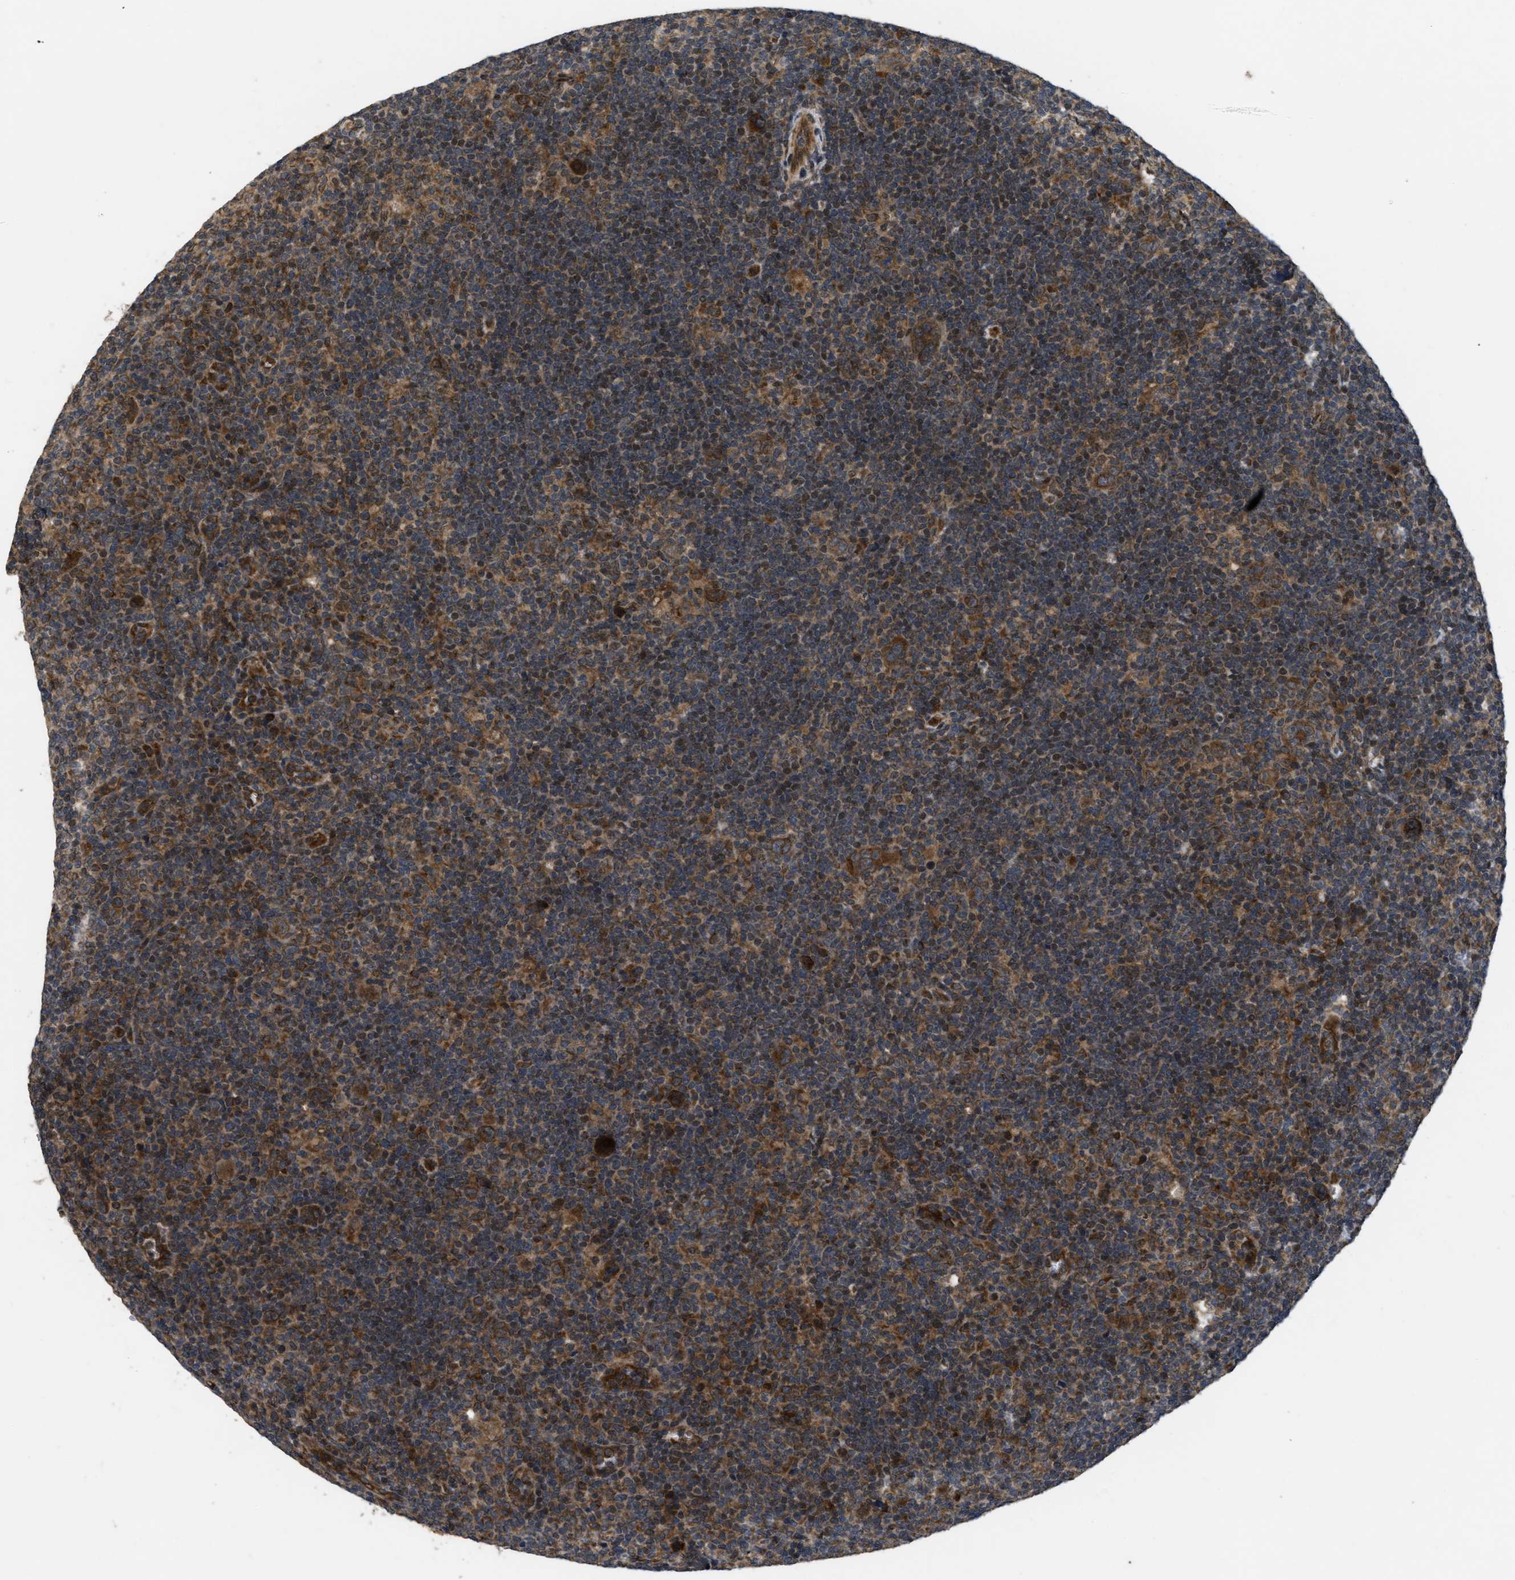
{"staining": {"intensity": "strong", "quantity": ">75%", "location": "cytoplasmic/membranous"}, "tissue": "lymphoma", "cell_type": "Tumor cells", "image_type": "cancer", "snomed": [{"axis": "morphology", "description": "Hodgkin's disease, NOS"}, {"axis": "topography", "description": "Lymph node"}], "caption": "There is high levels of strong cytoplasmic/membranous expression in tumor cells of lymphoma, as demonstrated by immunohistochemical staining (brown color).", "gene": "SPTLC1", "patient": {"sex": "female", "age": 57}}